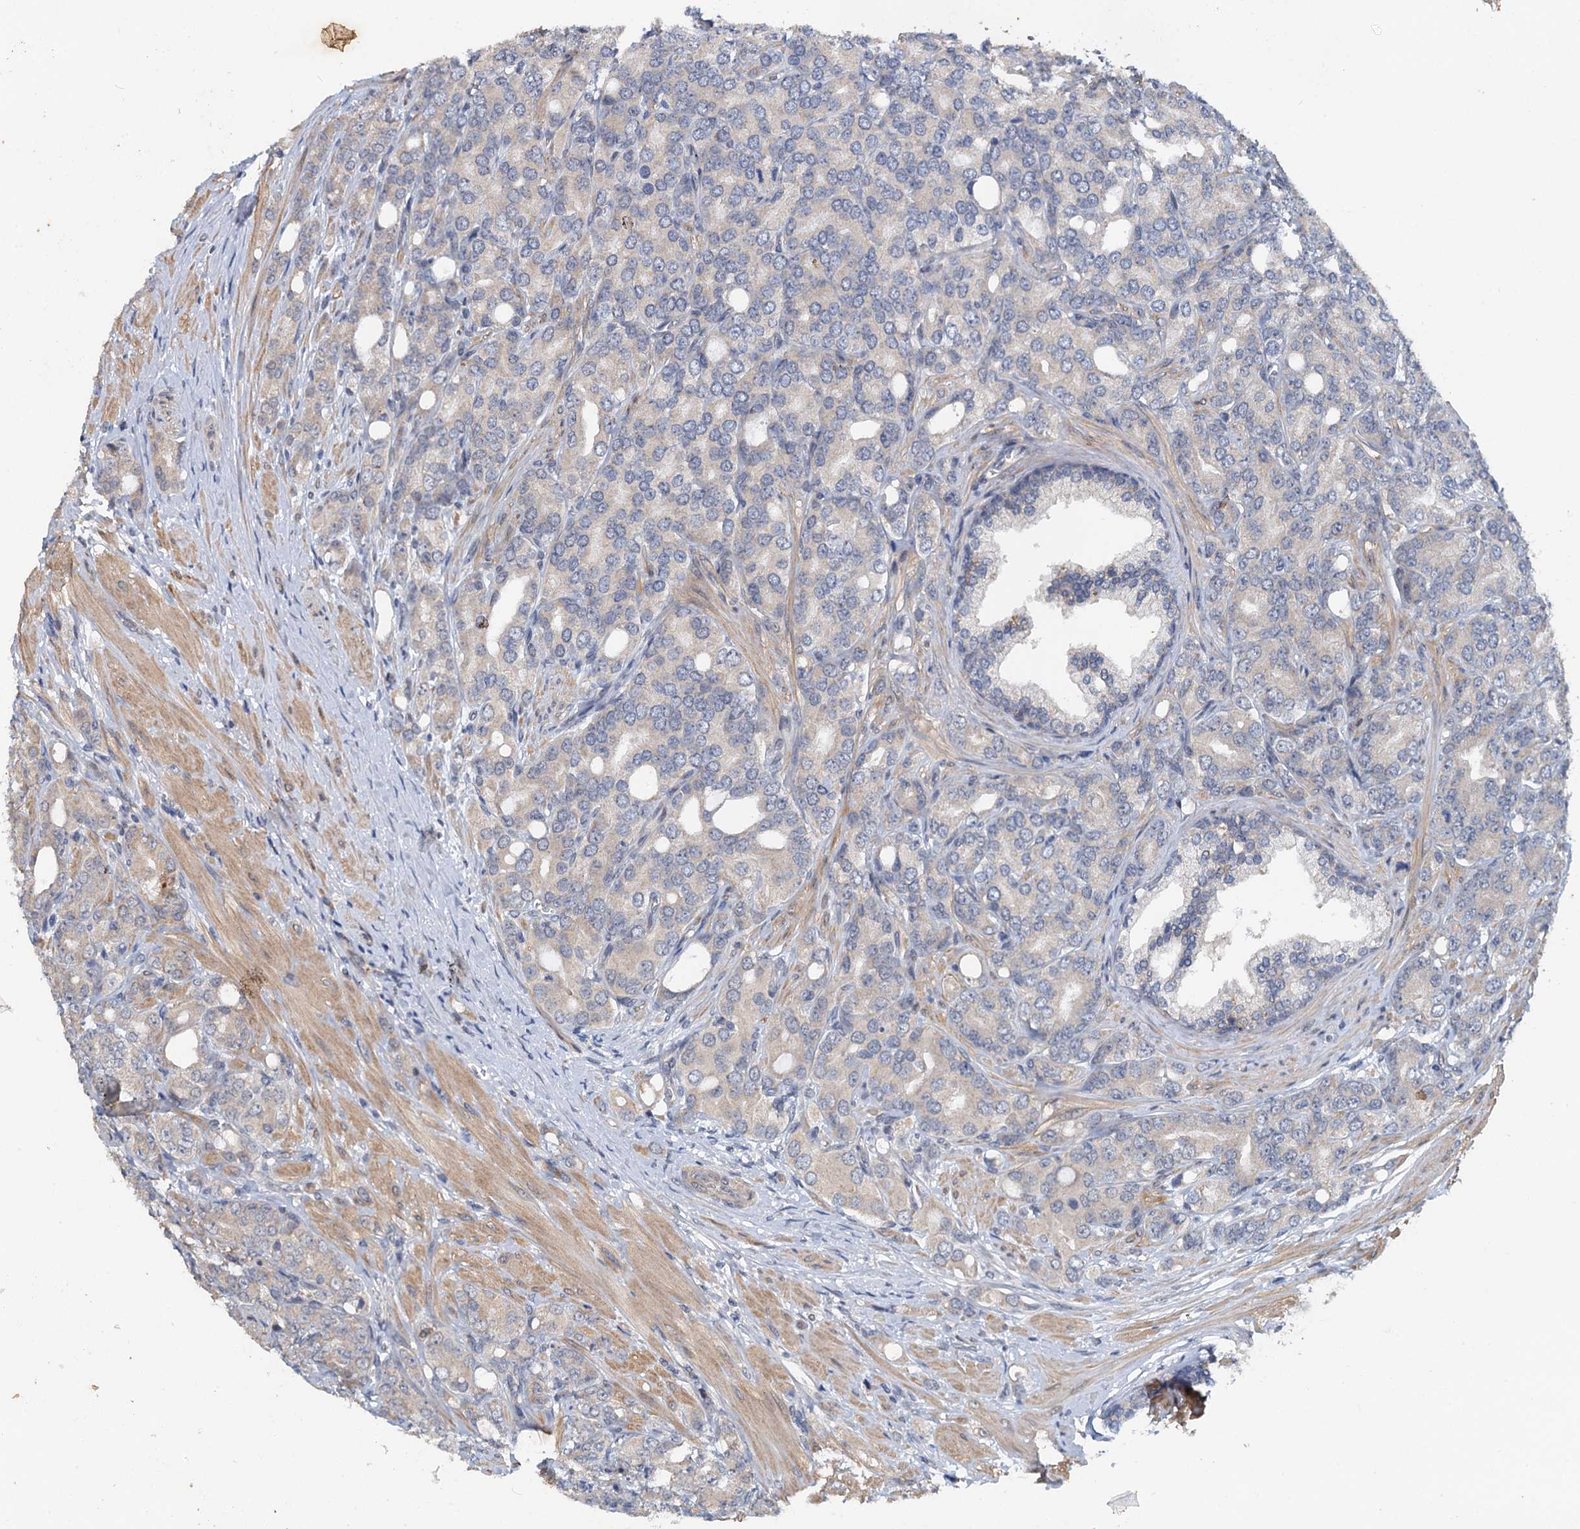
{"staining": {"intensity": "weak", "quantity": "<25%", "location": "cytoplasmic/membranous"}, "tissue": "prostate cancer", "cell_type": "Tumor cells", "image_type": "cancer", "snomed": [{"axis": "morphology", "description": "Adenocarcinoma, High grade"}, {"axis": "topography", "description": "Prostate"}], "caption": "IHC image of neoplastic tissue: human prostate high-grade adenocarcinoma stained with DAB reveals no significant protein positivity in tumor cells. The staining is performed using DAB brown chromogen with nuclei counter-stained in using hematoxylin.", "gene": "ZNF606", "patient": {"sex": "male", "age": 62}}